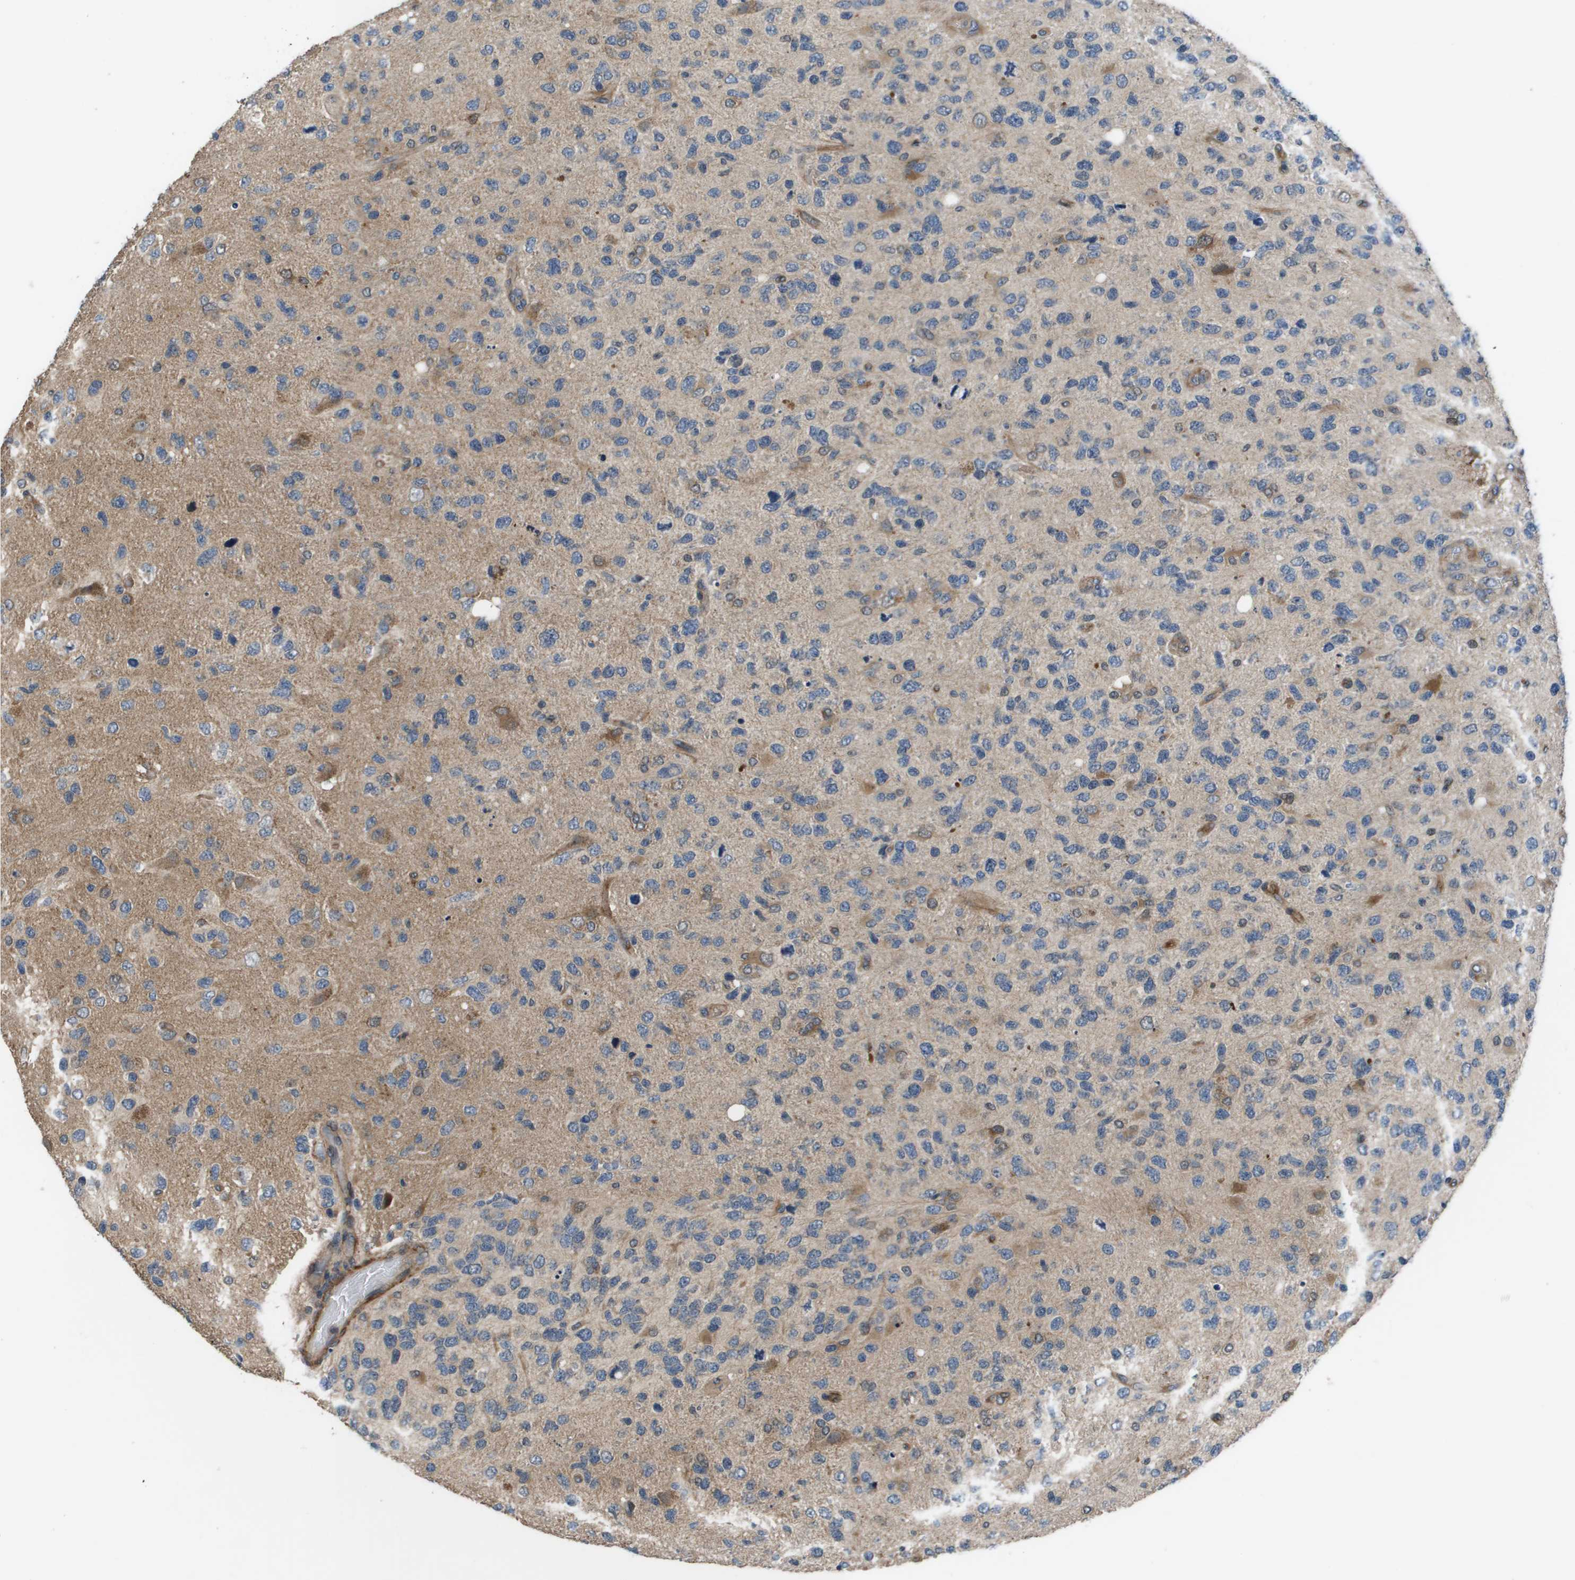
{"staining": {"intensity": "weak", "quantity": "<25%", "location": "cytoplasmic/membranous"}, "tissue": "glioma", "cell_type": "Tumor cells", "image_type": "cancer", "snomed": [{"axis": "morphology", "description": "Glioma, malignant, High grade"}, {"axis": "topography", "description": "Brain"}], "caption": "High magnification brightfield microscopy of glioma stained with DAB (3,3'-diaminobenzidine) (brown) and counterstained with hematoxylin (blue): tumor cells show no significant positivity.", "gene": "ENPP5", "patient": {"sex": "female", "age": 58}}